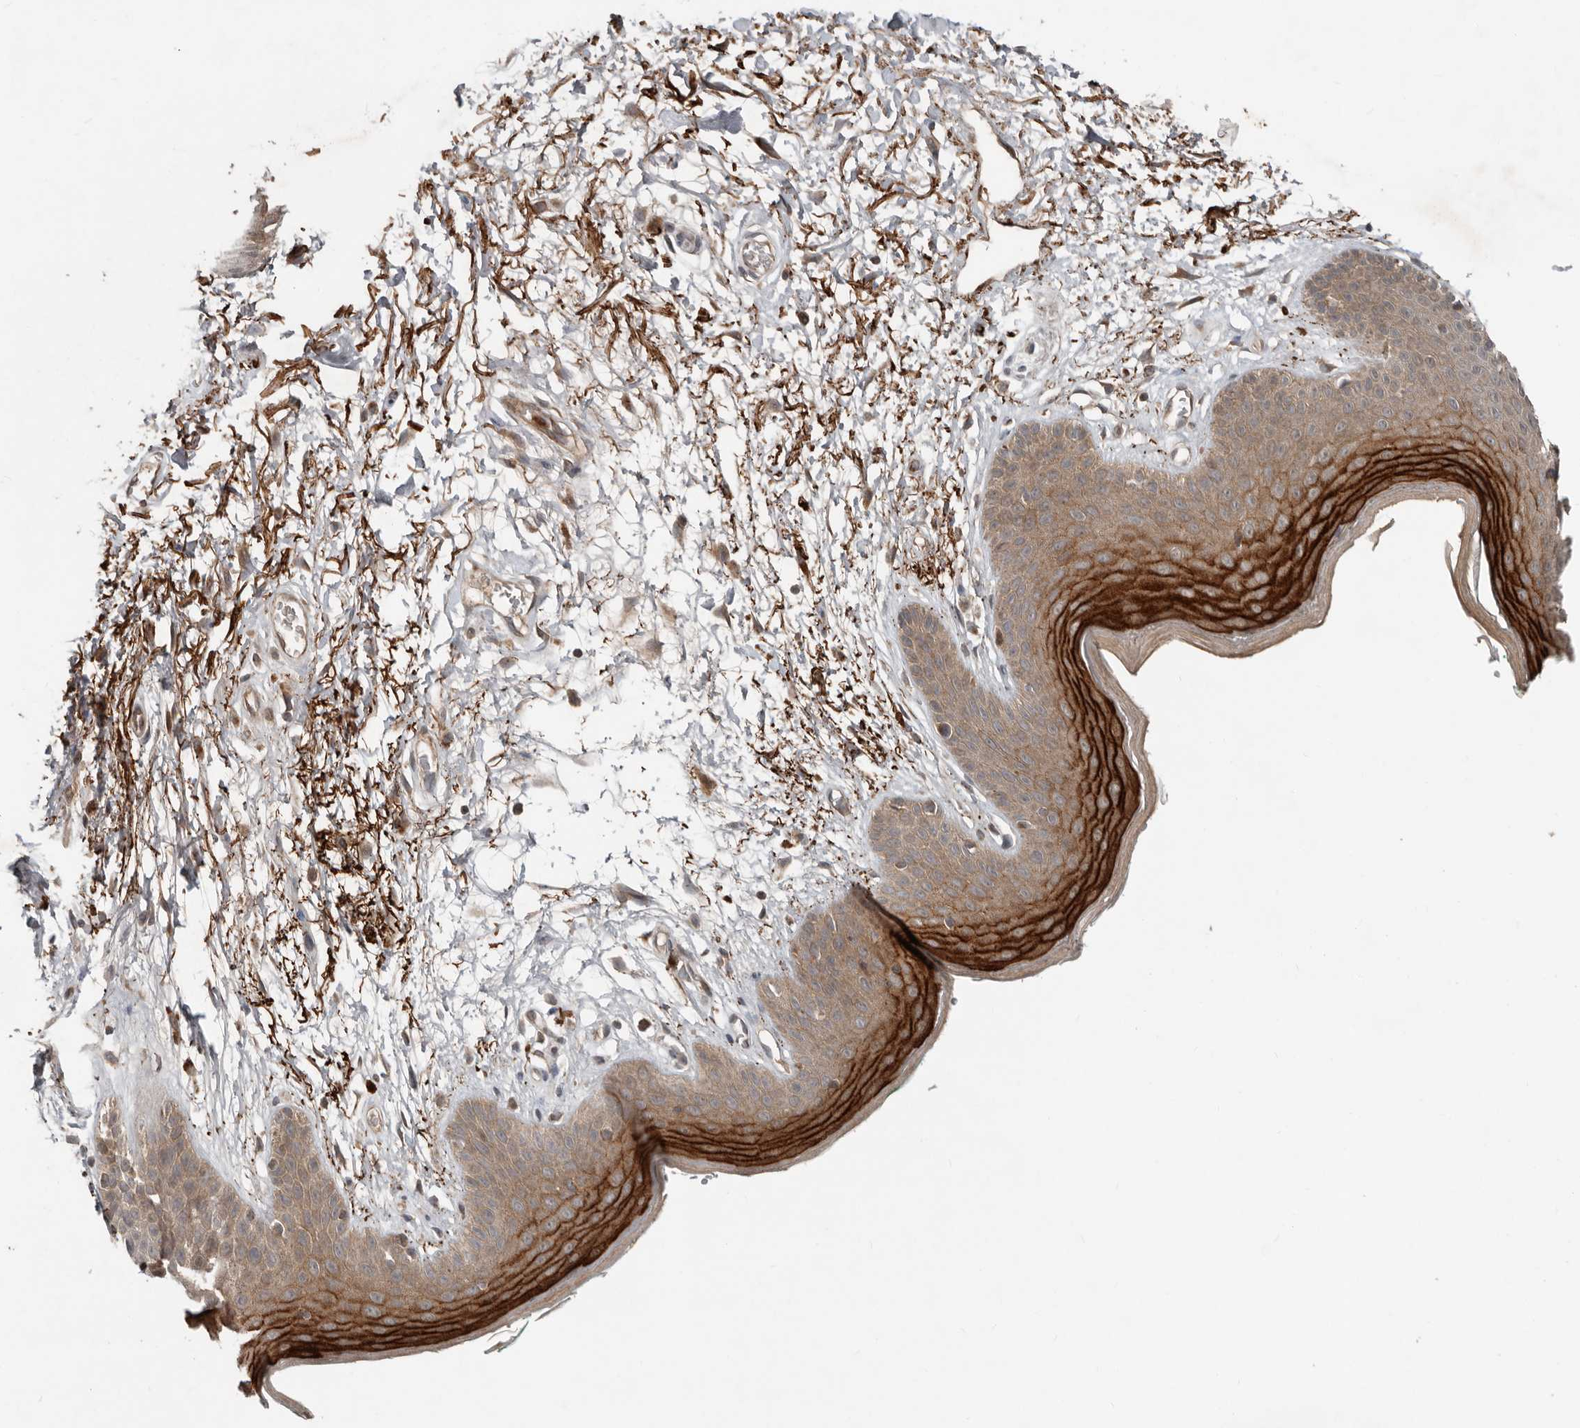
{"staining": {"intensity": "strong", "quantity": ">75%", "location": "cytoplasmic/membranous"}, "tissue": "skin", "cell_type": "Epidermal cells", "image_type": "normal", "snomed": [{"axis": "morphology", "description": "Normal tissue, NOS"}, {"axis": "topography", "description": "Anal"}], "caption": "Unremarkable skin was stained to show a protein in brown. There is high levels of strong cytoplasmic/membranous positivity in about >75% of epidermal cells.", "gene": "SLC6A7", "patient": {"sex": "male", "age": 74}}